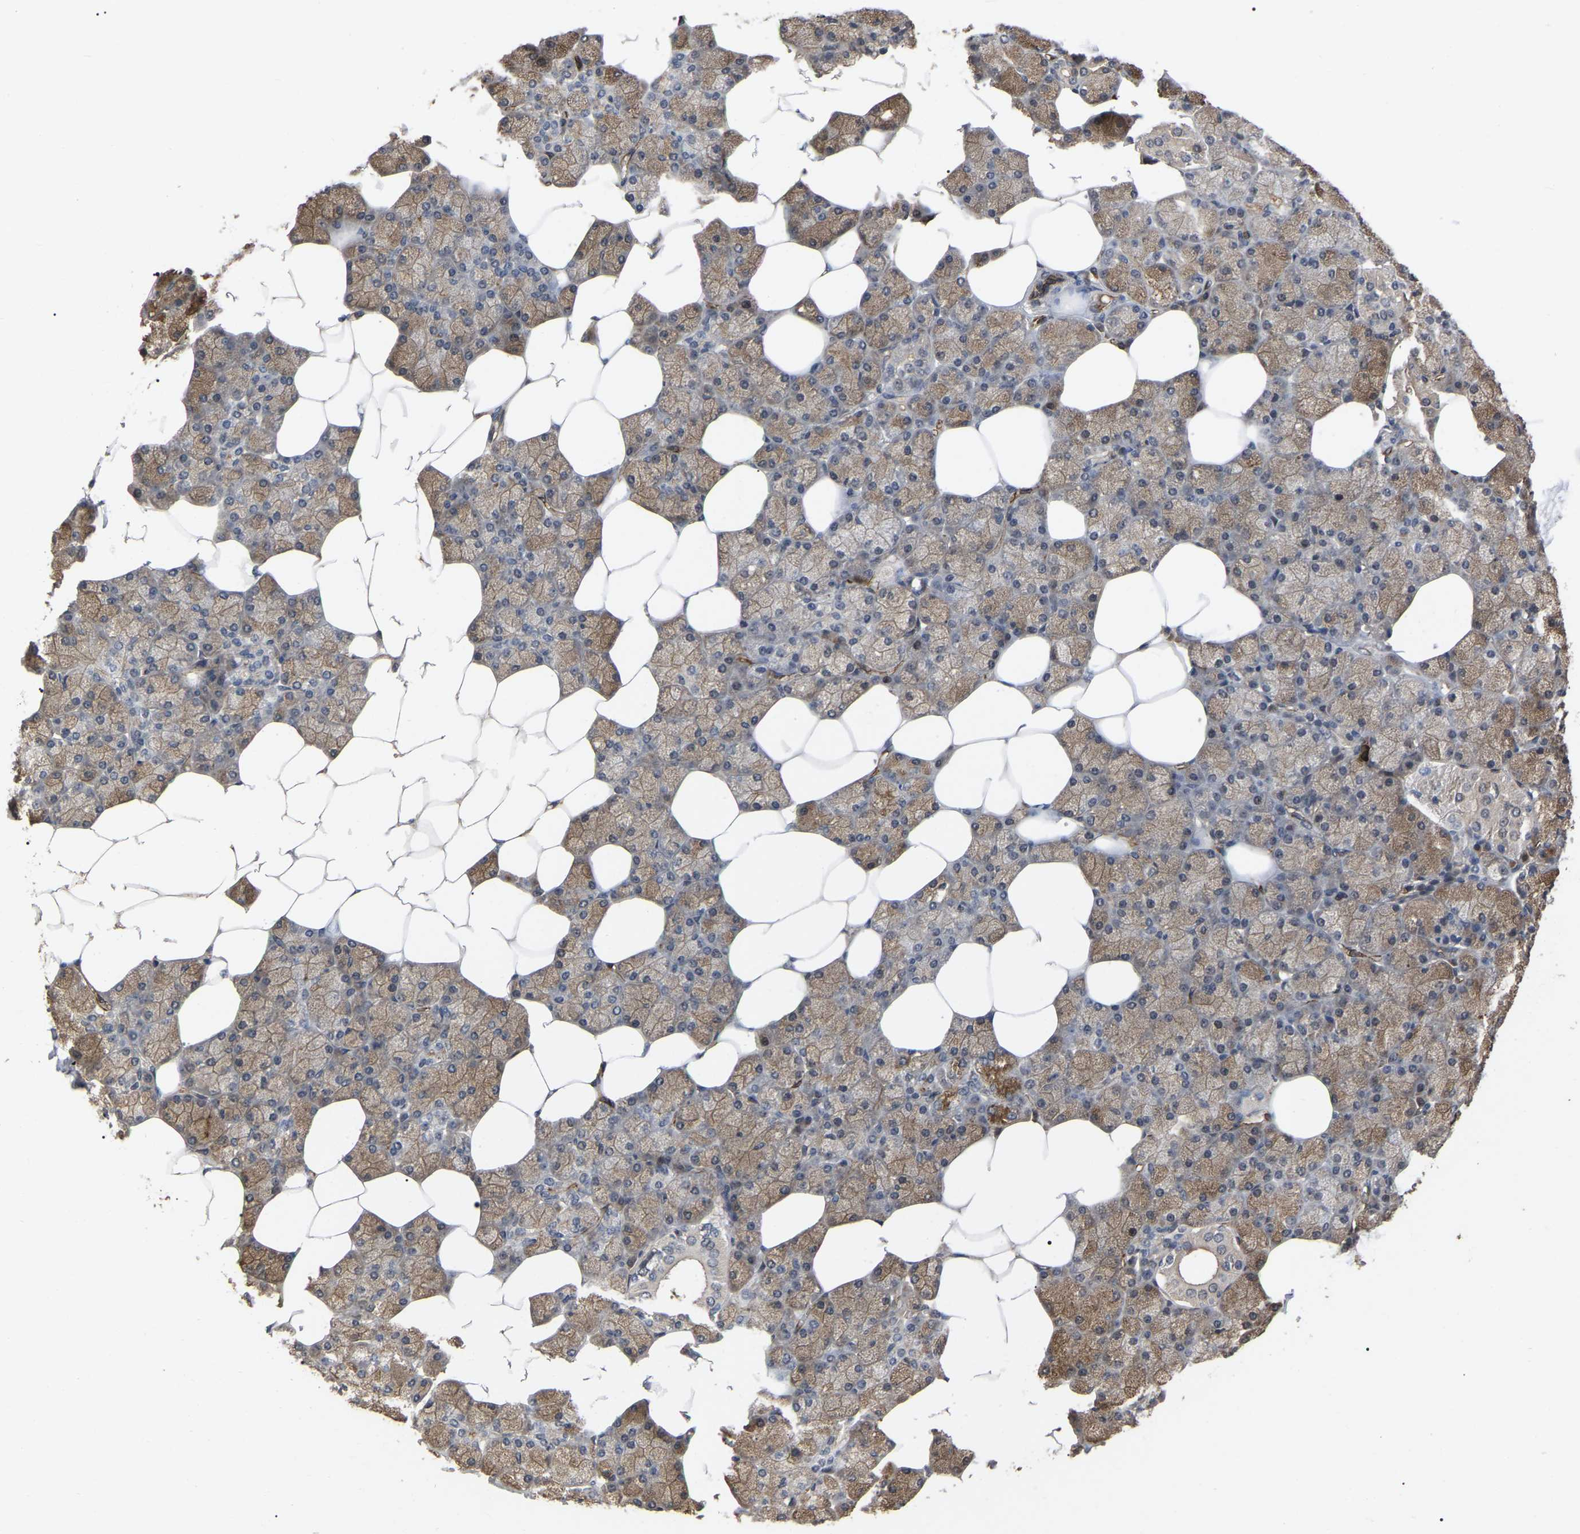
{"staining": {"intensity": "moderate", "quantity": ">75%", "location": "cytoplasmic/membranous"}, "tissue": "salivary gland", "cell_type": "Glandular cells", "image_type": "normal", "snomed": [{"axis": "morphology", "description": "Normal tissue, NOS"}, {"axis": "topography", "description": "Salivary gland"}], "caption": "A photomicrograph of salivary gland stained for a protein exhibits moderate cytoplasmic/membranous brown staining in glandular cells. (Brightfield microscopy of DAB IHC at high magnification).", "gene": "FAM161B", "patient": {"sex": "male", "age": 62}}